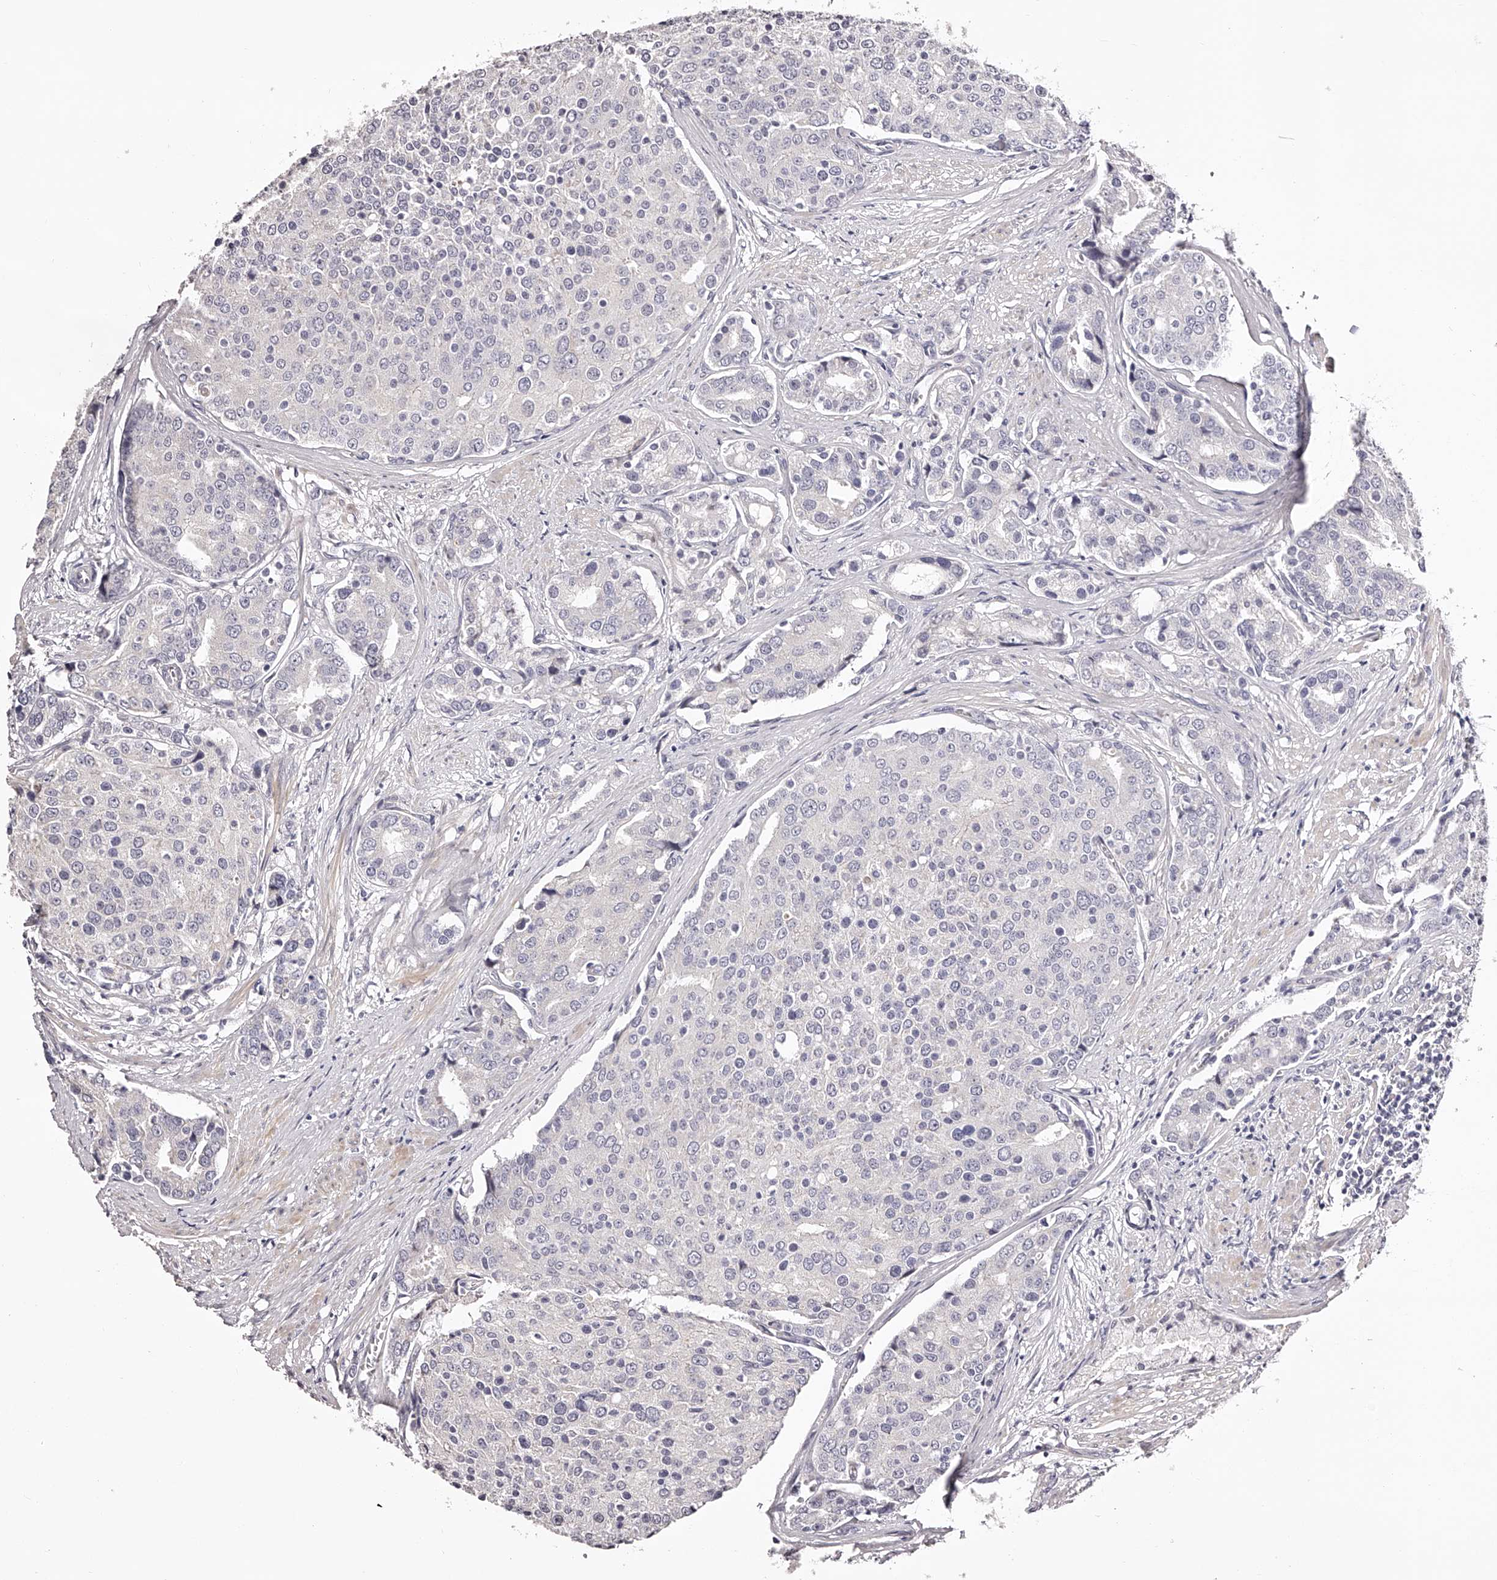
{"staining": {"intensity": "negative", "quantity": "none", "location": "none"}, "tissue": "prostate cancer", "cell_type": "Tumor cells", "image_type": "cancer", "snomed": [{"axis": "morphology", "description": "Adenocarcinoma, High grade"}, {"axis": "topography", "description": "Prostate"}], "caption": "This is a image of IHC staining of prostate cancer, which shows no positivity in tumor cells.", "gene": "ODF2L", "patient": {"sex": "male", "age": 50}}